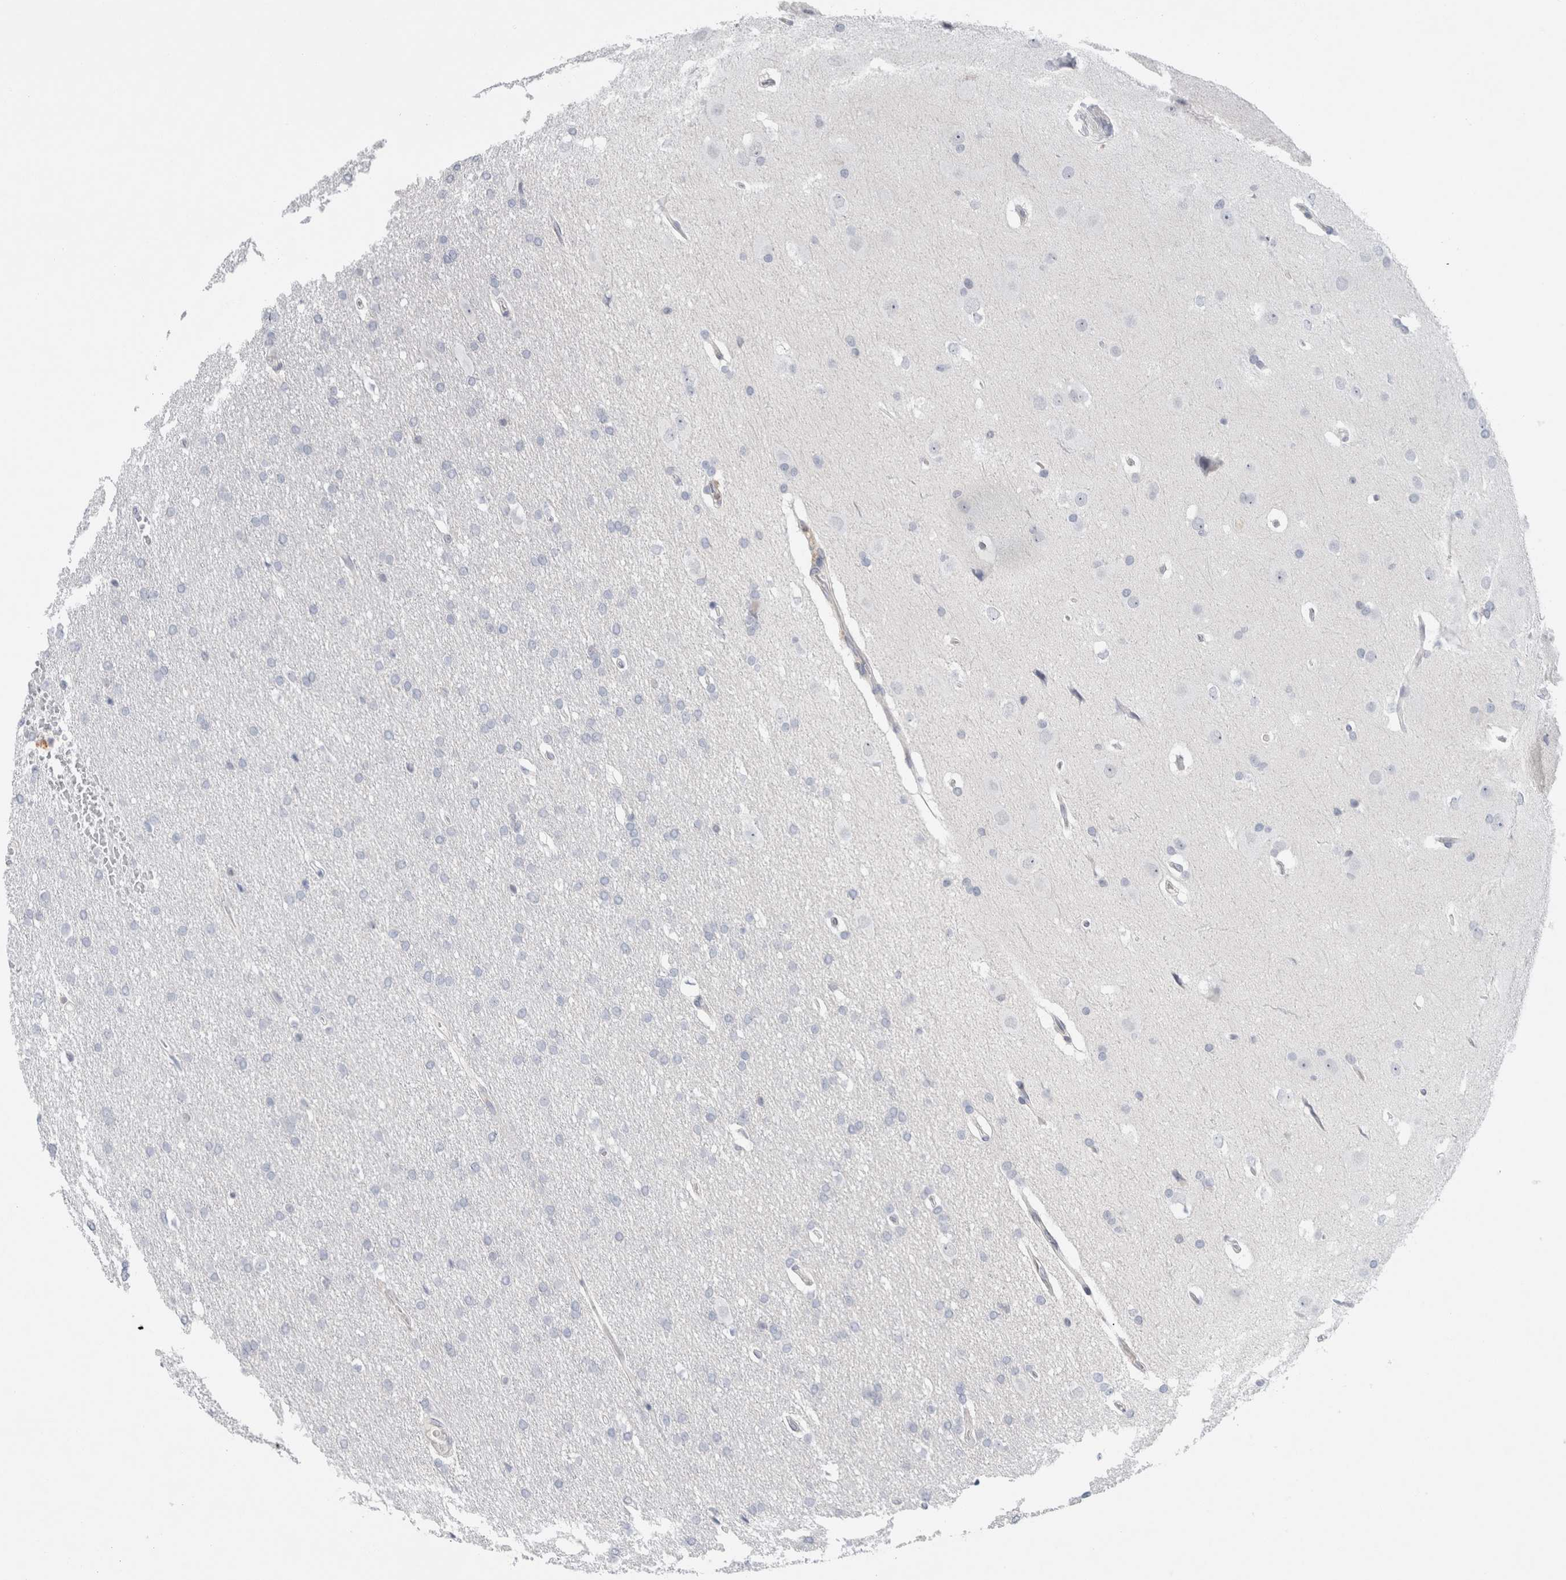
{"staining": {"intensity": "negative", "quantity": "none", "location": "none"}, "tissue": "glioma", "cell_type": "Tumor cells", "image_type": "cancer", "snomed": [{"axis": "morphology", "description": "Glioma, malignant, Low grade"}, {"axis": "topography", "description": "Brain"}], "caption": "Immunohistochemical staining of malignant glioma (low-grade) exhibits no significant positivity in tumor cells.", "gene": "CASP6", "patient": {"sex": "female", "age": 37}}